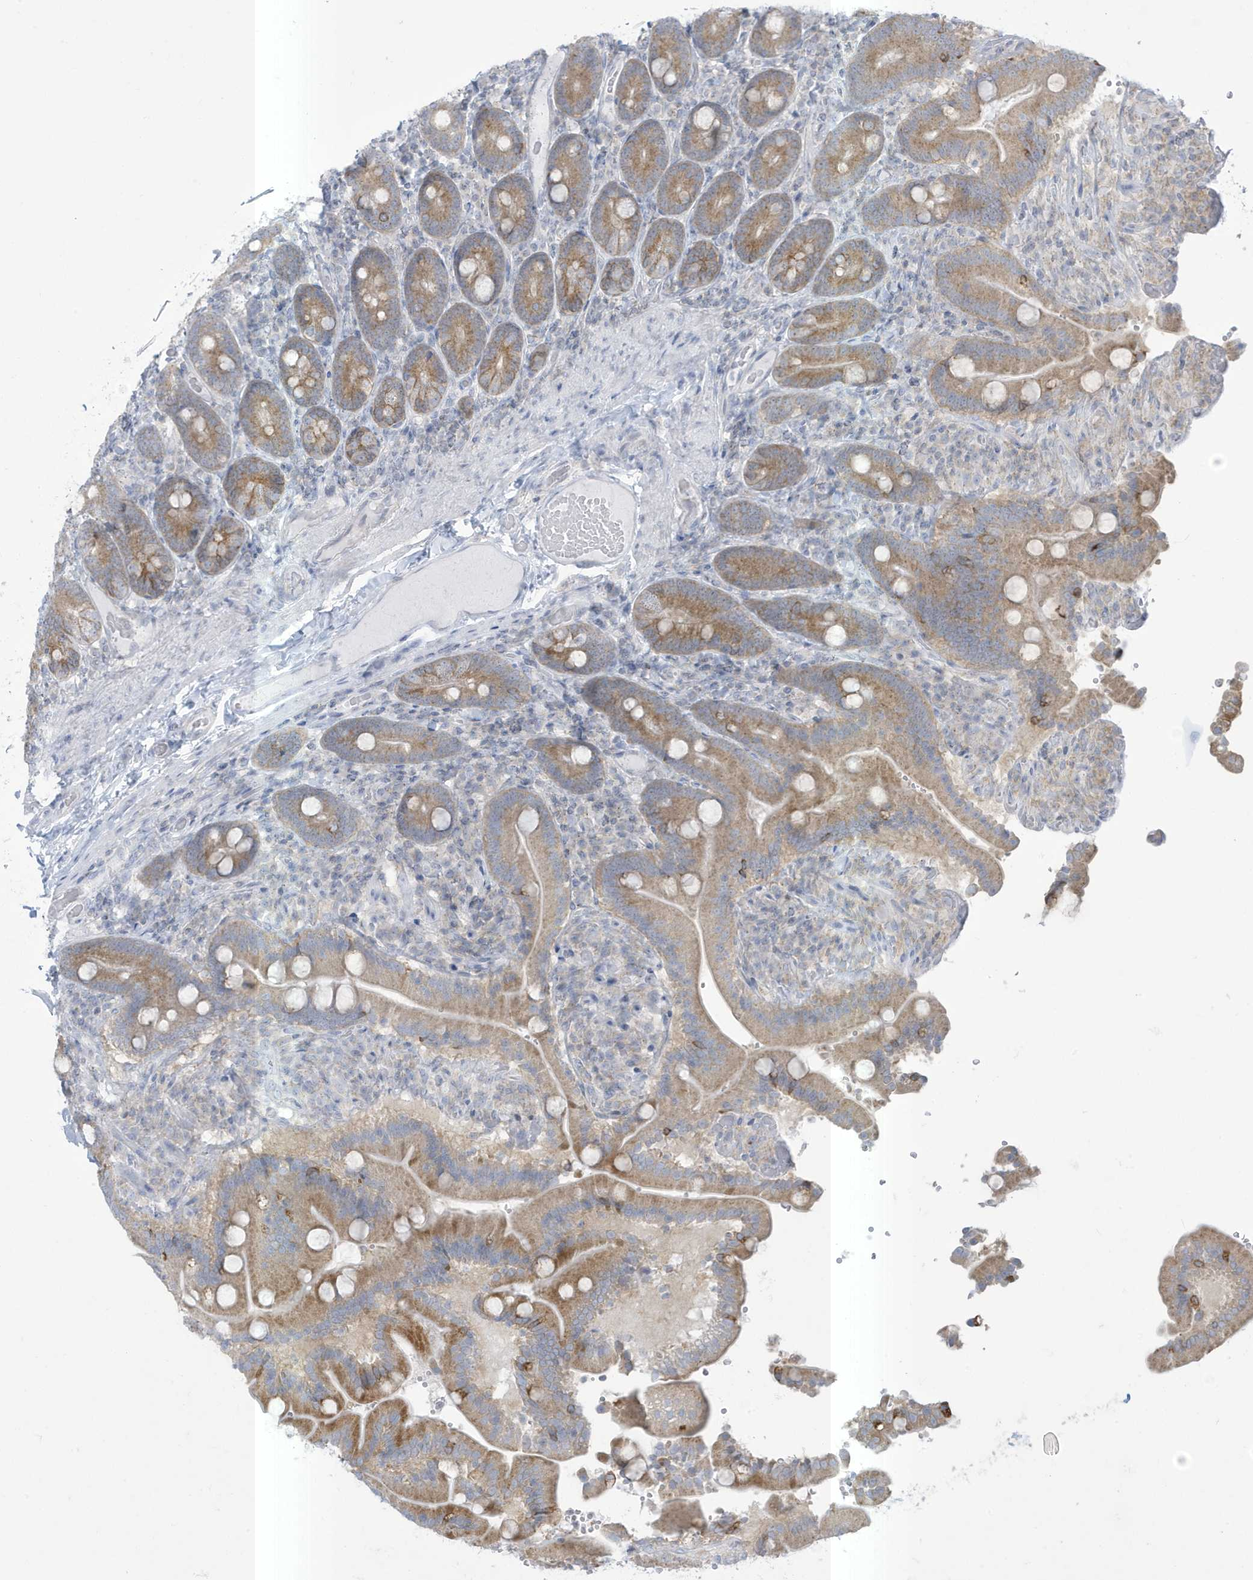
{"staining": {"intensity": "moderate", "quantity": ">75%", "location": "cytoplasmic/membranous"}, "tissue": "duodenum", "cell_type": "Glandular cells", "image_type": "normal", "snomed": [{"axis": "morphology", "description": "Normal tissue, NOS"}, {"axis": "topography", "description": "Duodenum"}], "caption": "The micrograph shows a brown stain indicating the presence of a protein in the cytoplasmic/membranous of glandular cells in duodenum. Using DAB (brown) and hematoxylin (blue) stains, captured at high magnification using brightfield microscopy.", "gene": "SLAMF9", "patient": {"sex": "female", "age": 62}}